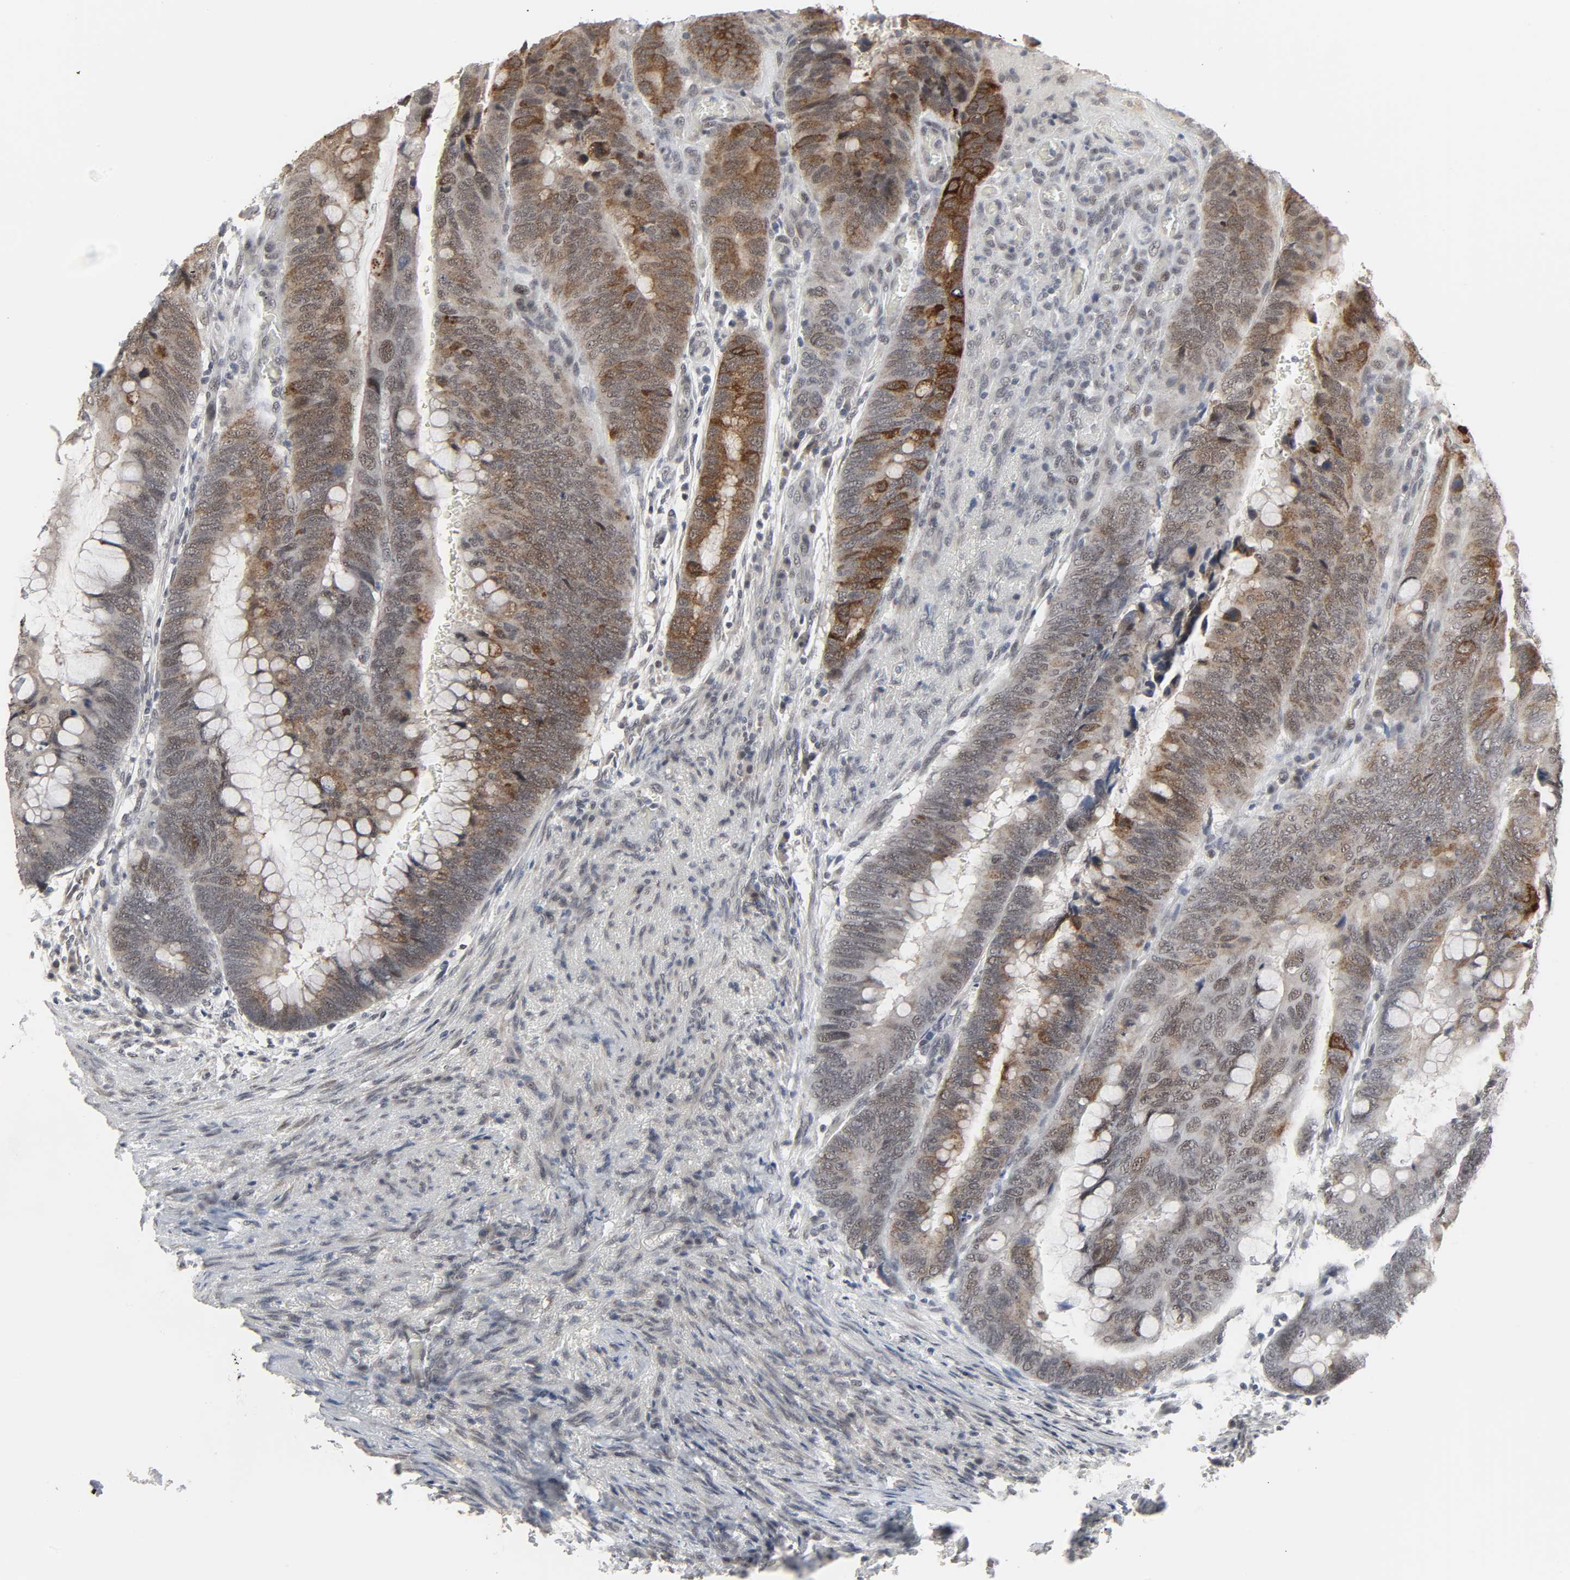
{"staining": {"intensity": "moderate", "quantity": "25%-75%", "location": "cytoplasmic/membranous"}, "tissue": "colorectal cancer", "cell_type": "Tumor cells", "image_type": "cancer", "snomed": [{"axis": "morphology", "description": "Normal tissue, NOS"}, {"axis": "morphology", "description": "Adenocarcinoma, NOS"}, {"axis": "topography", "description": "Rectum"}, {"axis": "topography", "description": "Peripheral nerve tissue"}], "caption": "Immunohistochemical staining of adenocarcinoma (colorectal) shows medium levels of moderate cytoplasmic/membranous protein expression in about 25%-75% of tumor cells.", "gene": "MUC1", "patient": {"sex": "male", "age": 92}}